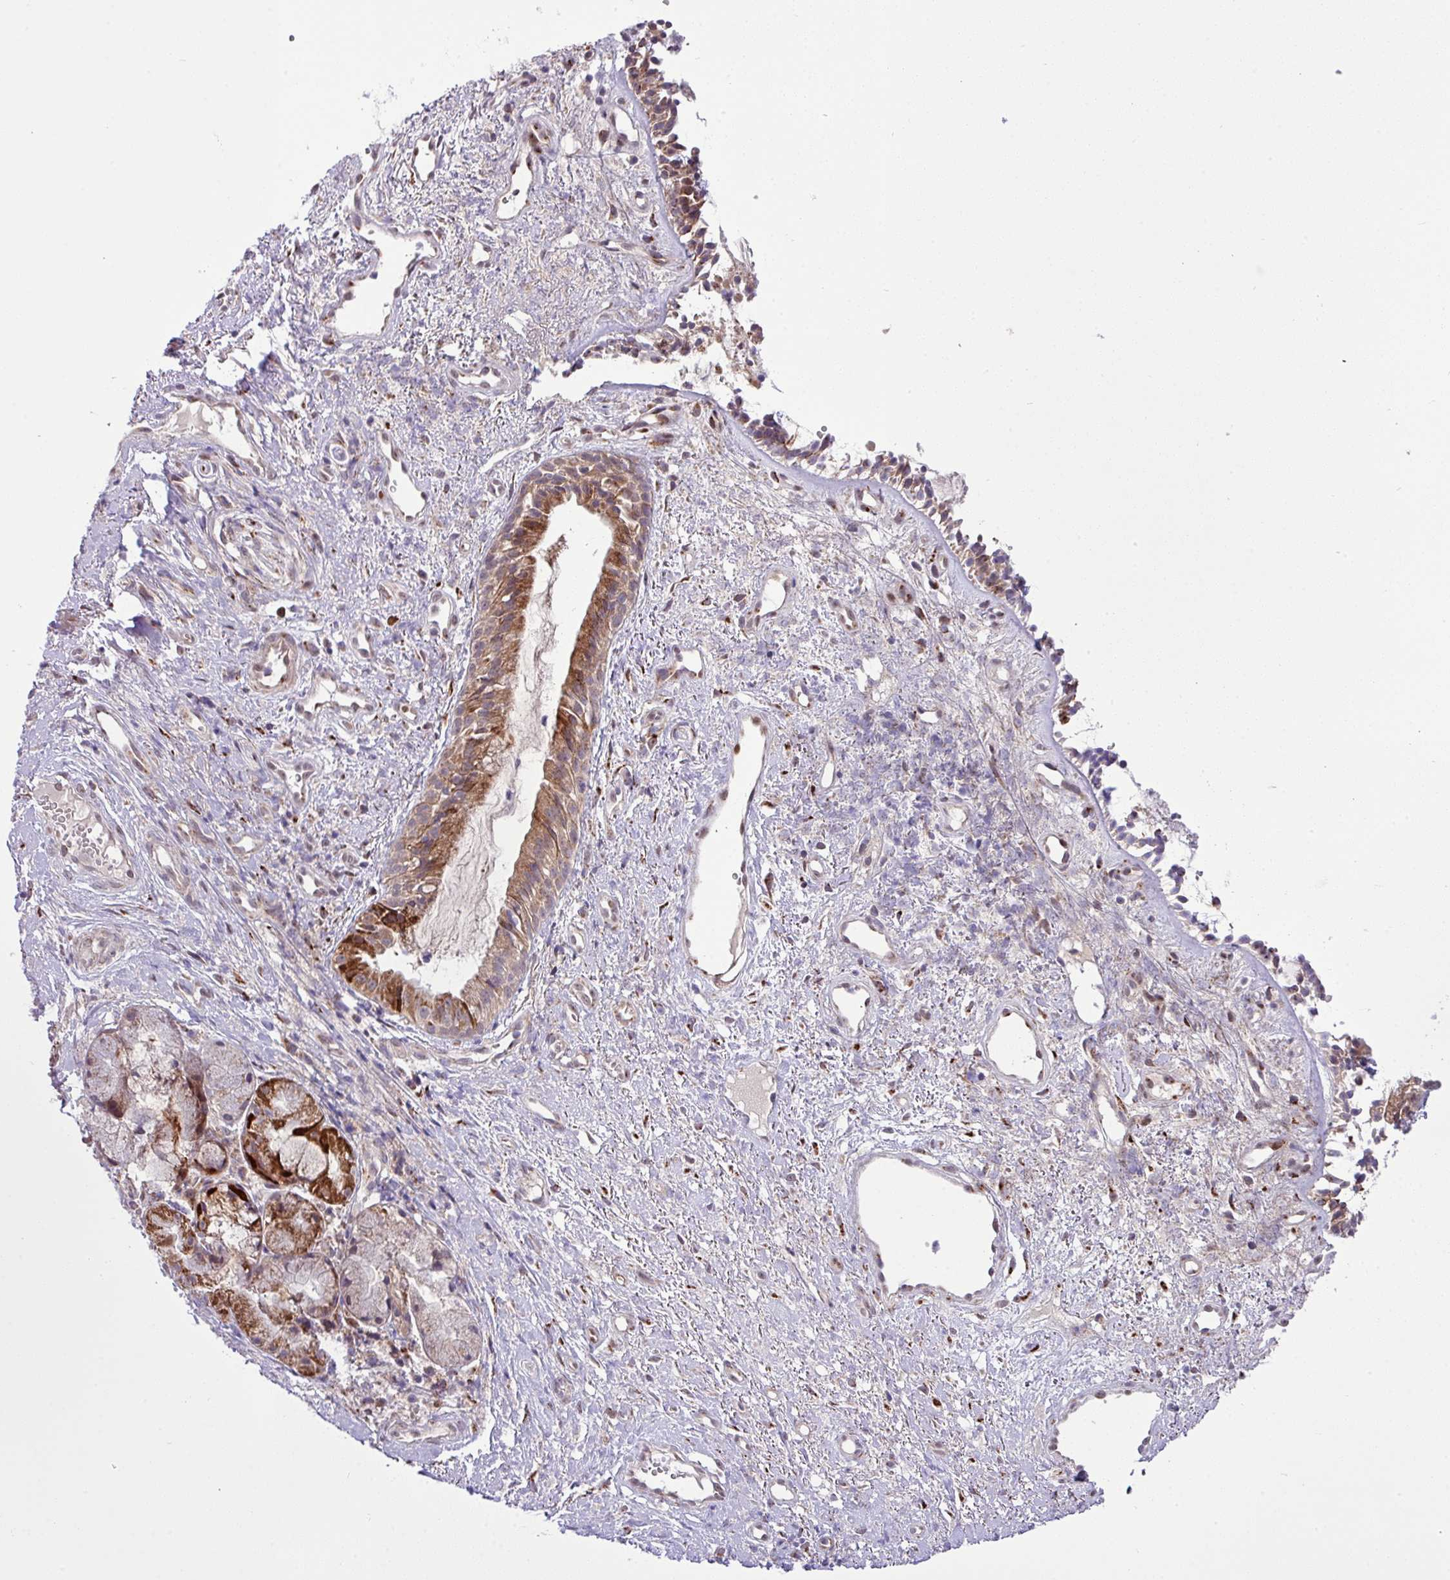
{"staining": {"intensity": "moderate", "quantity": ">75%", "location": "cytoplasmic/membranous"}, "tissue": "nasopharynx", "cell_type": "Respiratory epithelial cells", "image_type": "normal", "snomed": [{"axis": "morphology", "description": "Normal tissue, NOS"}, {"axis": "topography", "description": "Cartilage tissue"}, {"axis": "topography", "description": "Nasopharynx"}, {"axis": "topography", "description": "Thyroid gland"}], "caption": "Respiratory epithelial cells reveal medium levels of moderate cytoplasmic/membranous expression in about >75% of cells in benign human nasopharynx.", "gene": "B3GNT9", "patient": {"sex": "male", "age": 63}}